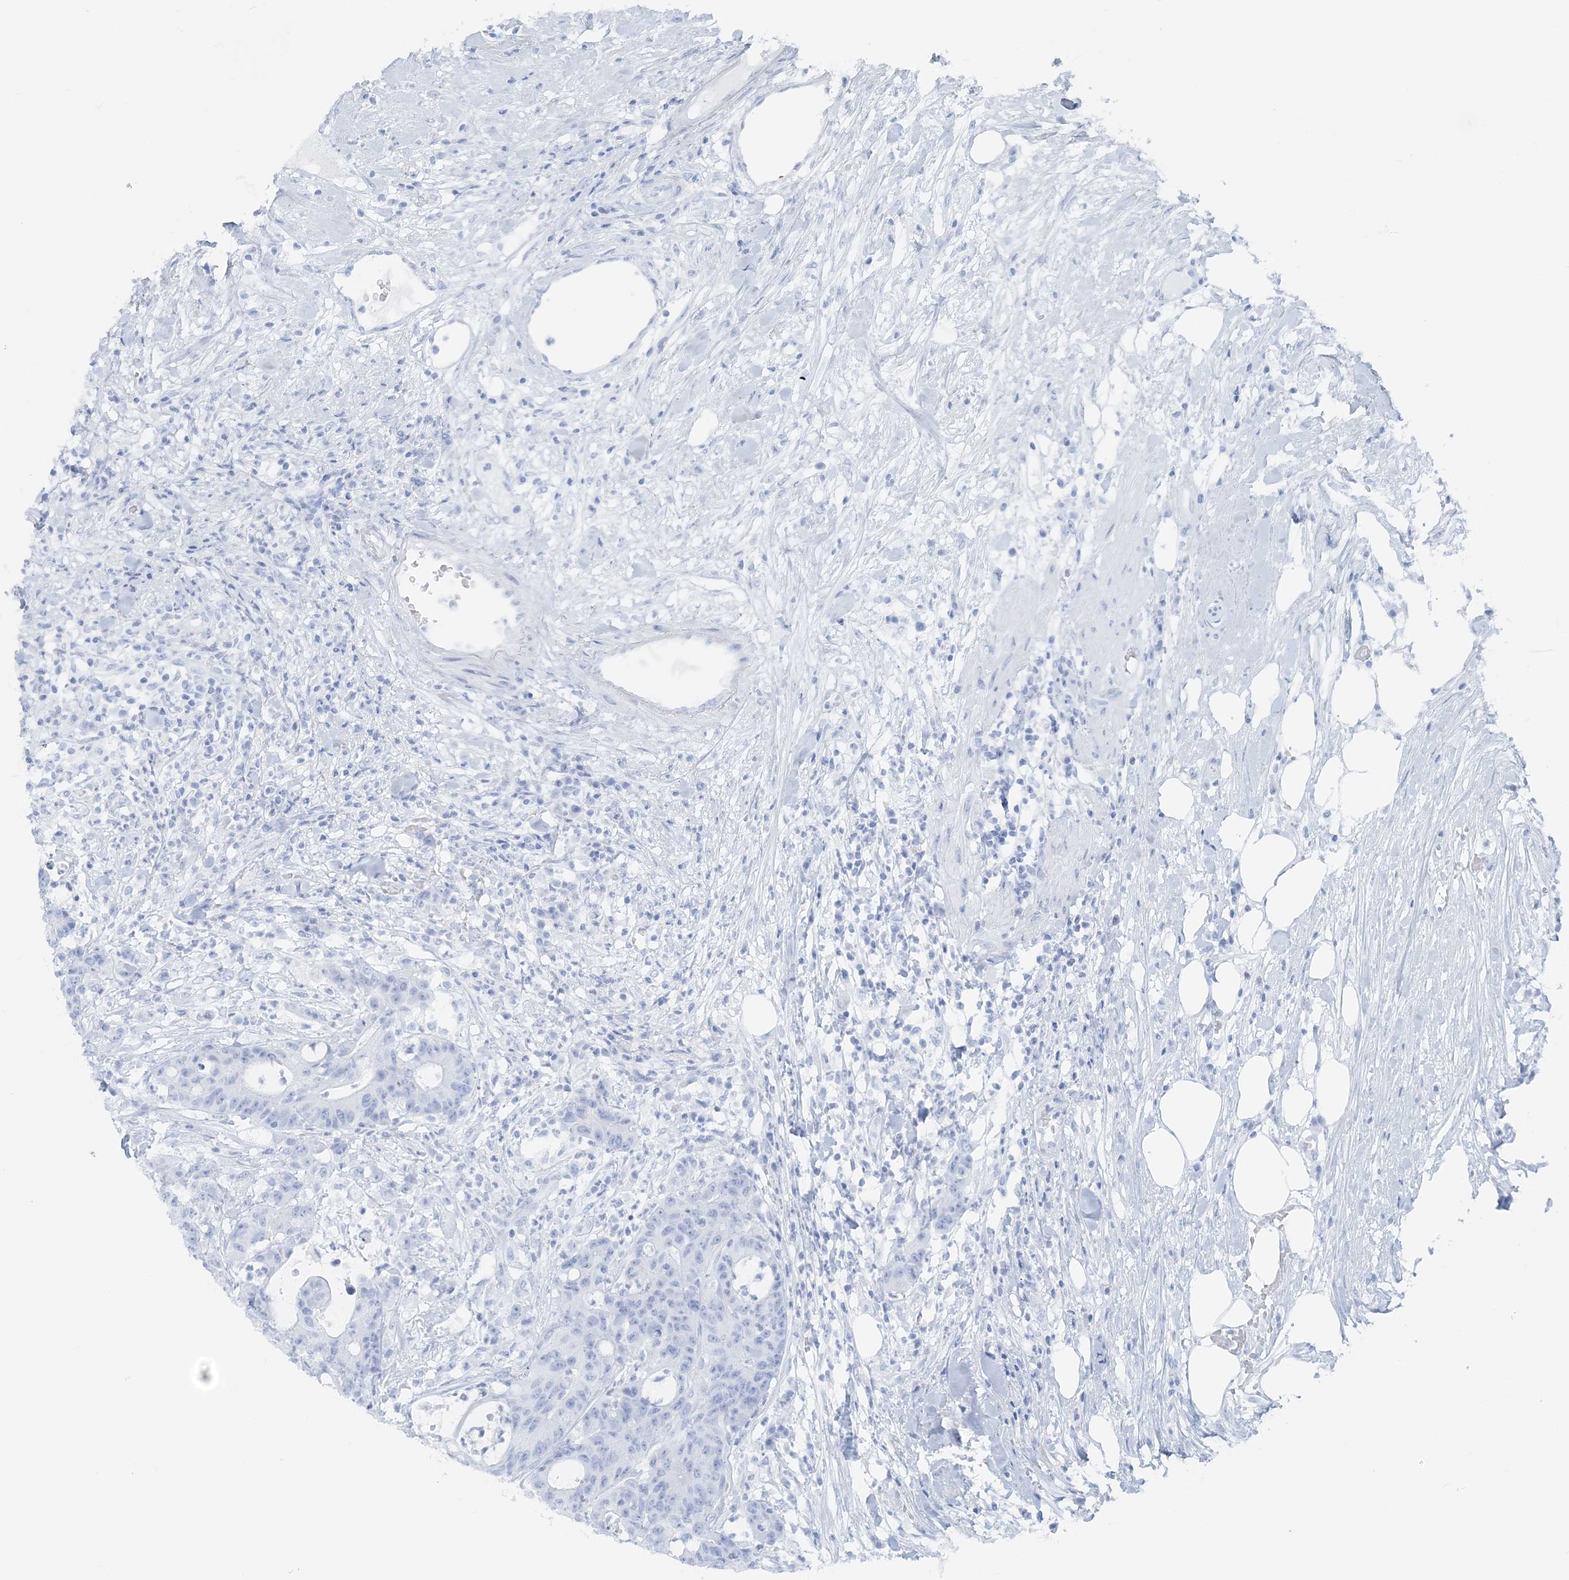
{"staining": {"intensity": "negative", "quantity": "none", "location": "none"}, "tissue": "colorectal cancer", "cell_type": "Tumor cells", "image_type": "cancer", "snomed": [{"axis": "morphology", "description": "Adenocarcinoma, NOS"}, {"axis": "topography", "description": "Colon"}], "caption": "An immunohistochemistry micrograph of colorectal cancer (adenocarcinoma) is shown. There is no staining in tumor cells of colorectal cancer (adenocarcinoma). (Brightfield microscopy of DAB (3,3'-diaminobenzidine) IHC at high magnification).", "gene": "ATP11A", "patient": {"sex": "female", "age": 84}}